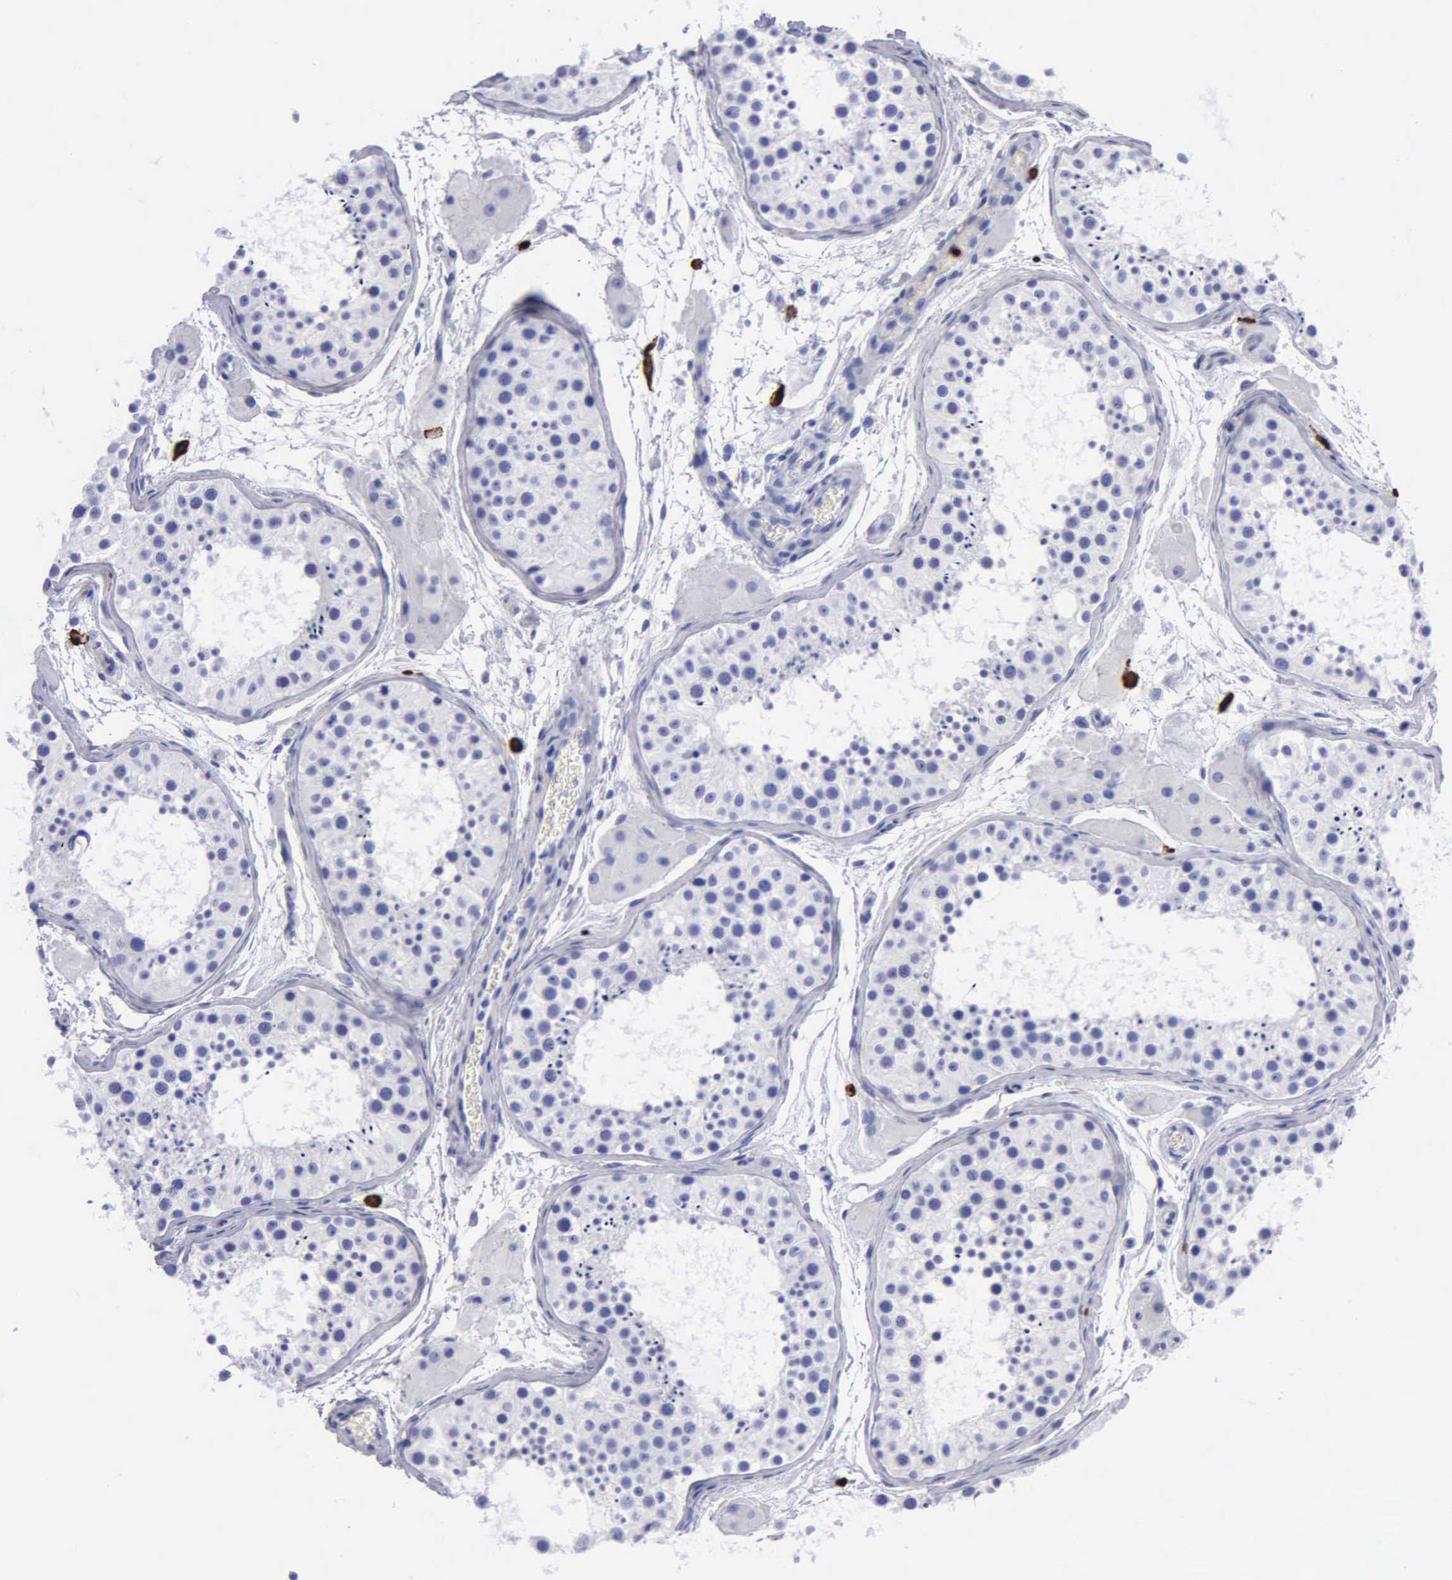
{"staining": {"intensity": "negative", "quantity": "none", "location": "none"}, "tissue": "testis", "cell_type": "Cells in seminiferous ducts", "image_type": "normal", "snomed": [{"axis": "morphology", "description": "Normal tissue, NOS"}, {"axis": "topography", "description": "Testis"}], "caption": "IHC image of unremarkable testis: testis stained with DAB displays no significant protein expression in cells in seminiferous ducts. (DAB (3,3'-diaminobenzidine) immunohistochemistry (IHC) visualized using brightfield microscopy, high magnification).", "gene": "CTSG", "patient": {"sex": "male", "age": 29}}